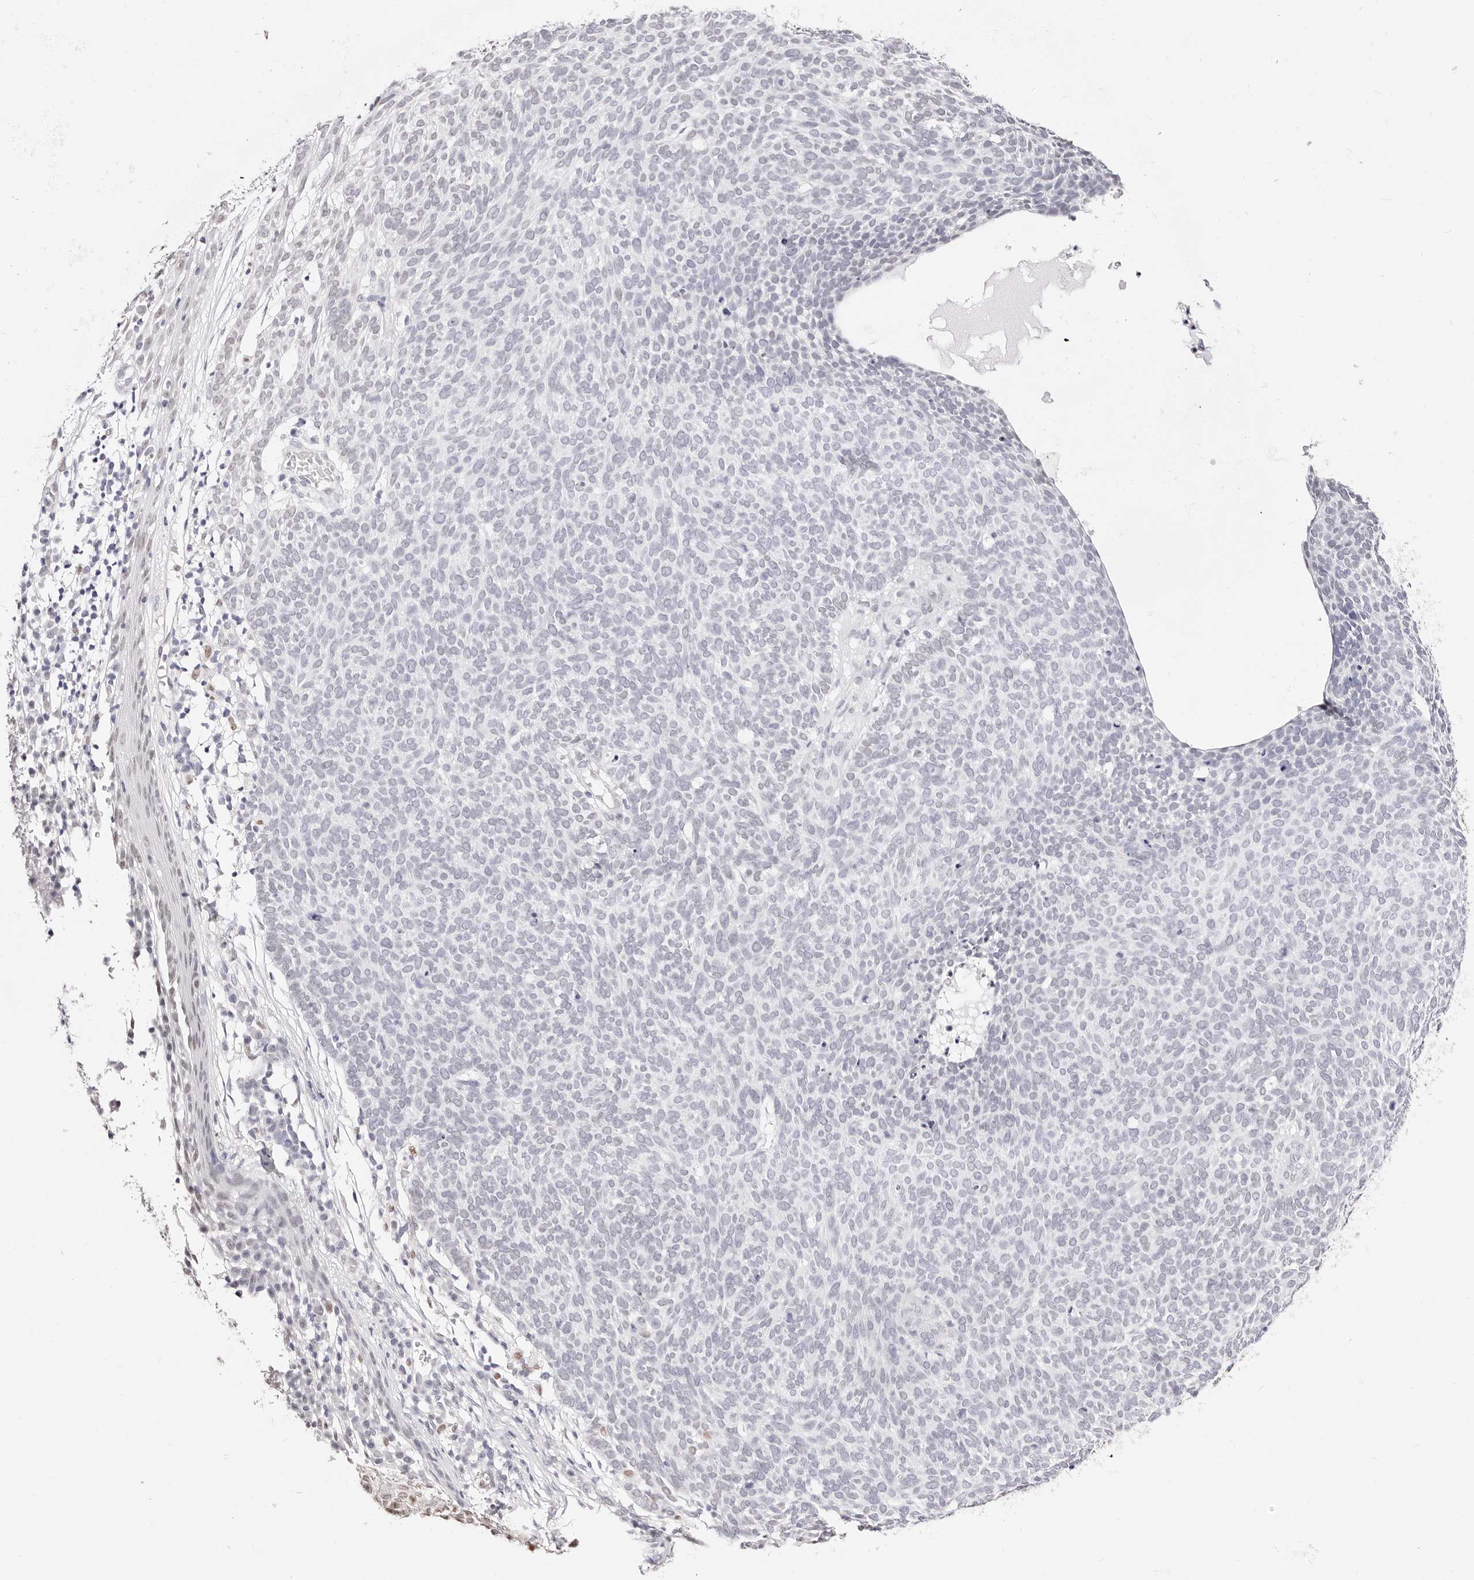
{"staining": {"intensity": "negative", "quantity": "none", "location": "none"}, "tissue": "skin cancer", "cell_type": "Tumor cells", "image_type": "cancer", "snomed": [{"axis": "morphology", "description": "Squamous cell carcinoma, NOS"}, {"axis": "topography", "description": "Skin"}], "caption": "Human skin cancer stained for a protein using immunohistochemistry (IHC) exhibits no expression in tumor cells.", "gene": "TKT", "patient": {"sex": "female", "age": 90}}